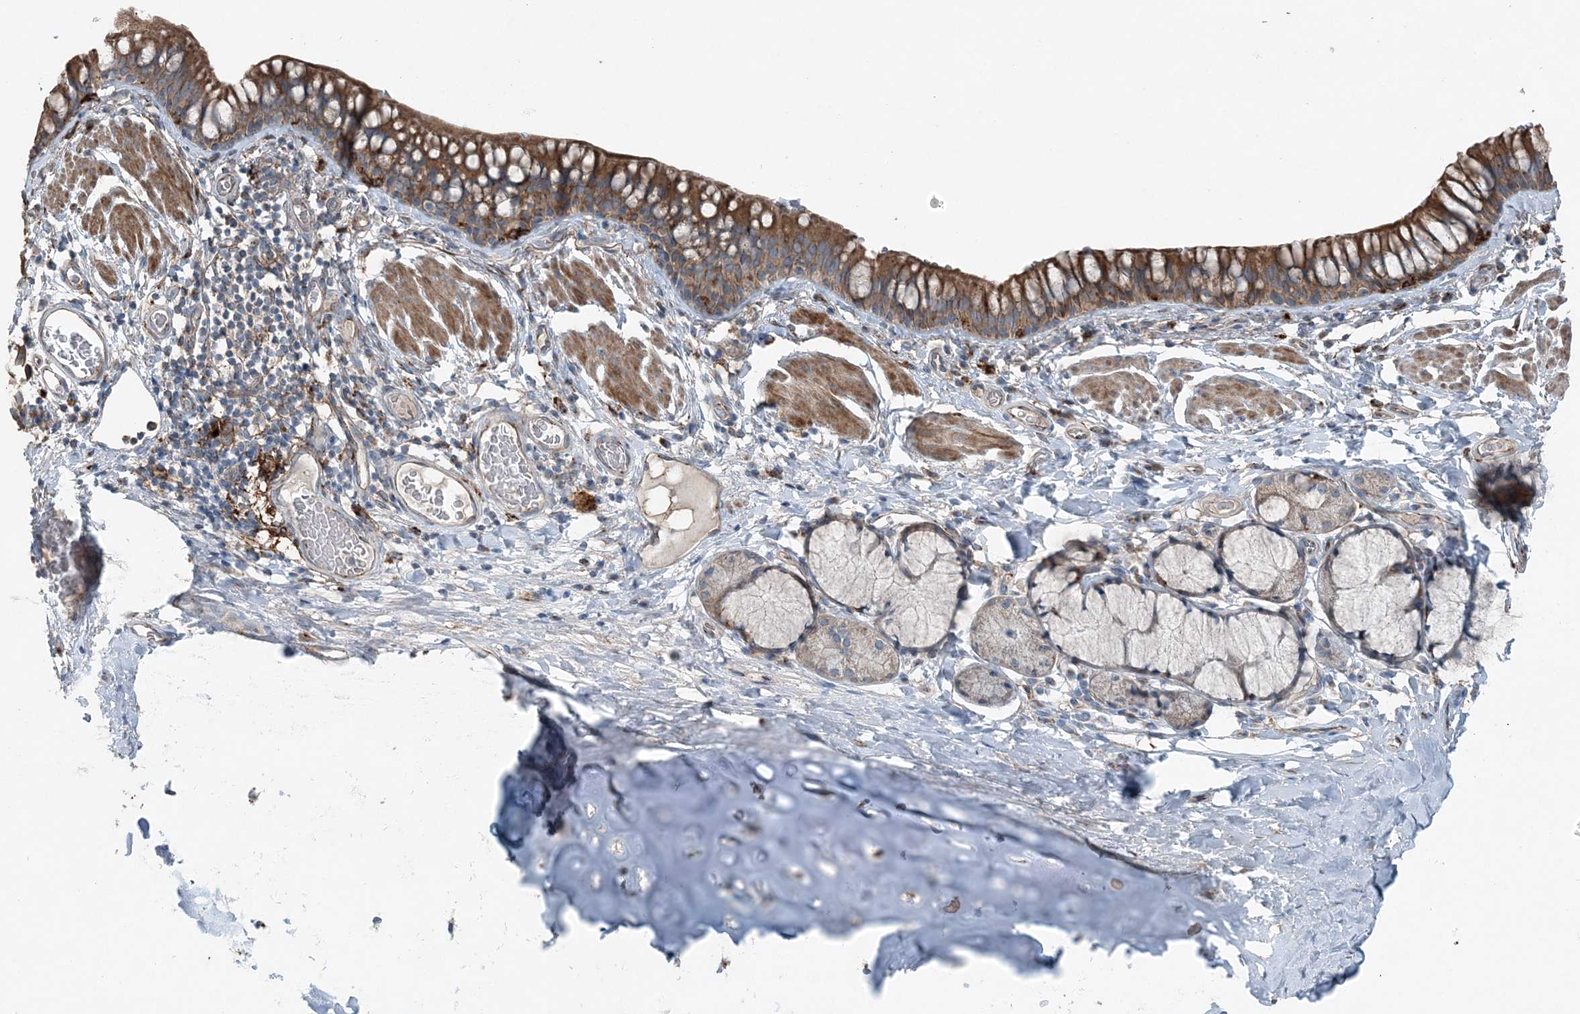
{"staining": {"intensity": "moderate", "quantity": ">75%", "location": "cytoplasmic/membranous"}, "tissue": "bronchus", "cell_type": "Respiratory epithelial cells", "image_type": "normal", "snomed": [{"axis": "morphology", "description": "Normal tissue, NOS"}, {"axis": "topography", "description": "Cartilage tissue"}, {"axis": "topography", "description": "Bronchus"}], "caption": "The image exhibits immunohistochemical staining of benign bronchus. There is moderate cytoplasmic/membranous expression is identified in approximately >75% of respiratory epithelial cells. The staining was performed using DAB, with brown indicating positive protein expression. Nuclei are stained blue with hematoxylin.", "gene": "KY", "patient": {"sex": "female", "age": 36}}